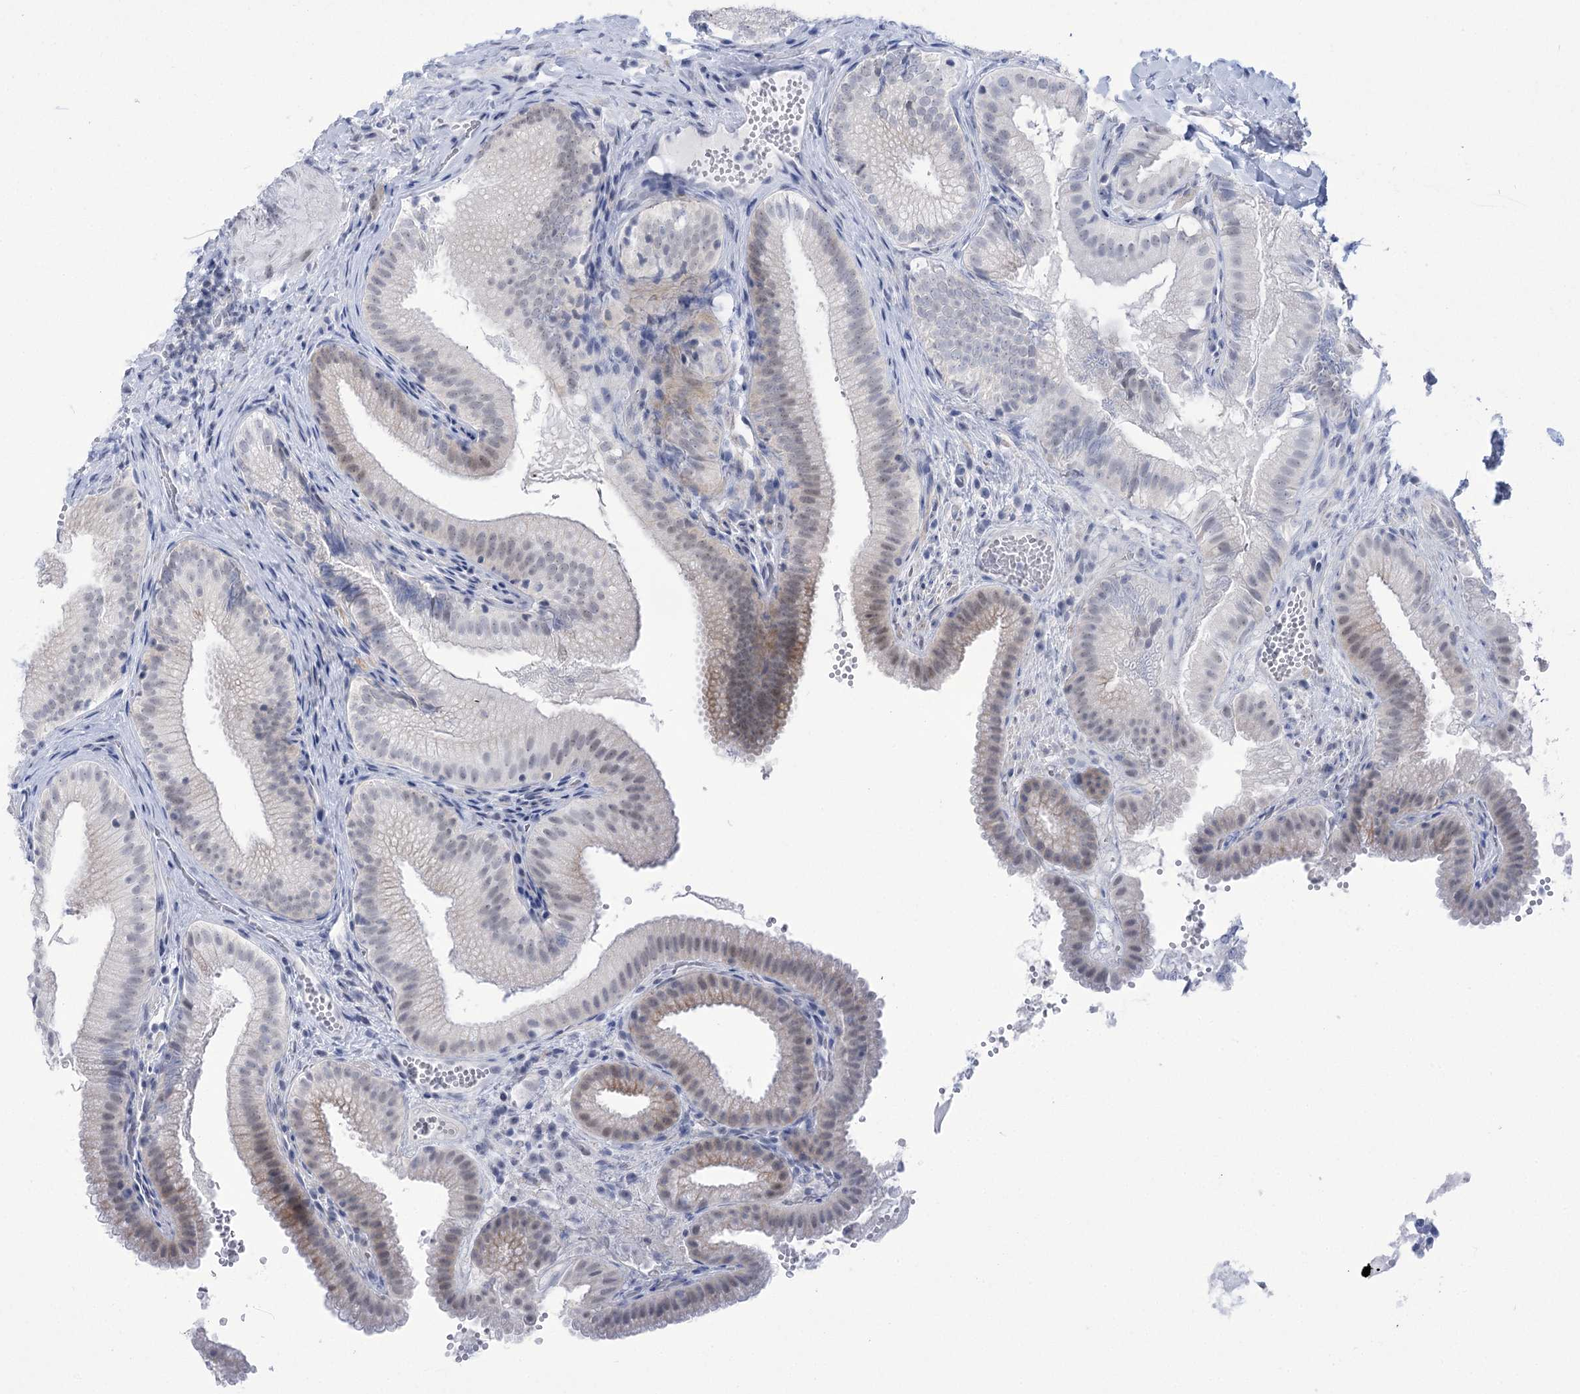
{"staining": {"intensity": "moderate", "quantity": "<25%", "location": "cytoplasmic/membranous"}, "tissue": "gallbladder", "cell_type": "Glandular cells", "image_type": "normal", "snomed": [{"axis": "morphology", "description": "Normal tissue, NOS"}, {"axis": "topography", "description": "Gallbladder"}], "caption": "Moderate cytoplasmic/membranous protein positivity is appreciated in approximately <25% of glandular cells in gallbladder. Immunohistochemistry stains the protein in brown and the nuclei are stained blue.", "gene": "HORMAD1", "patient": {"sex": "female", "age": 30}}